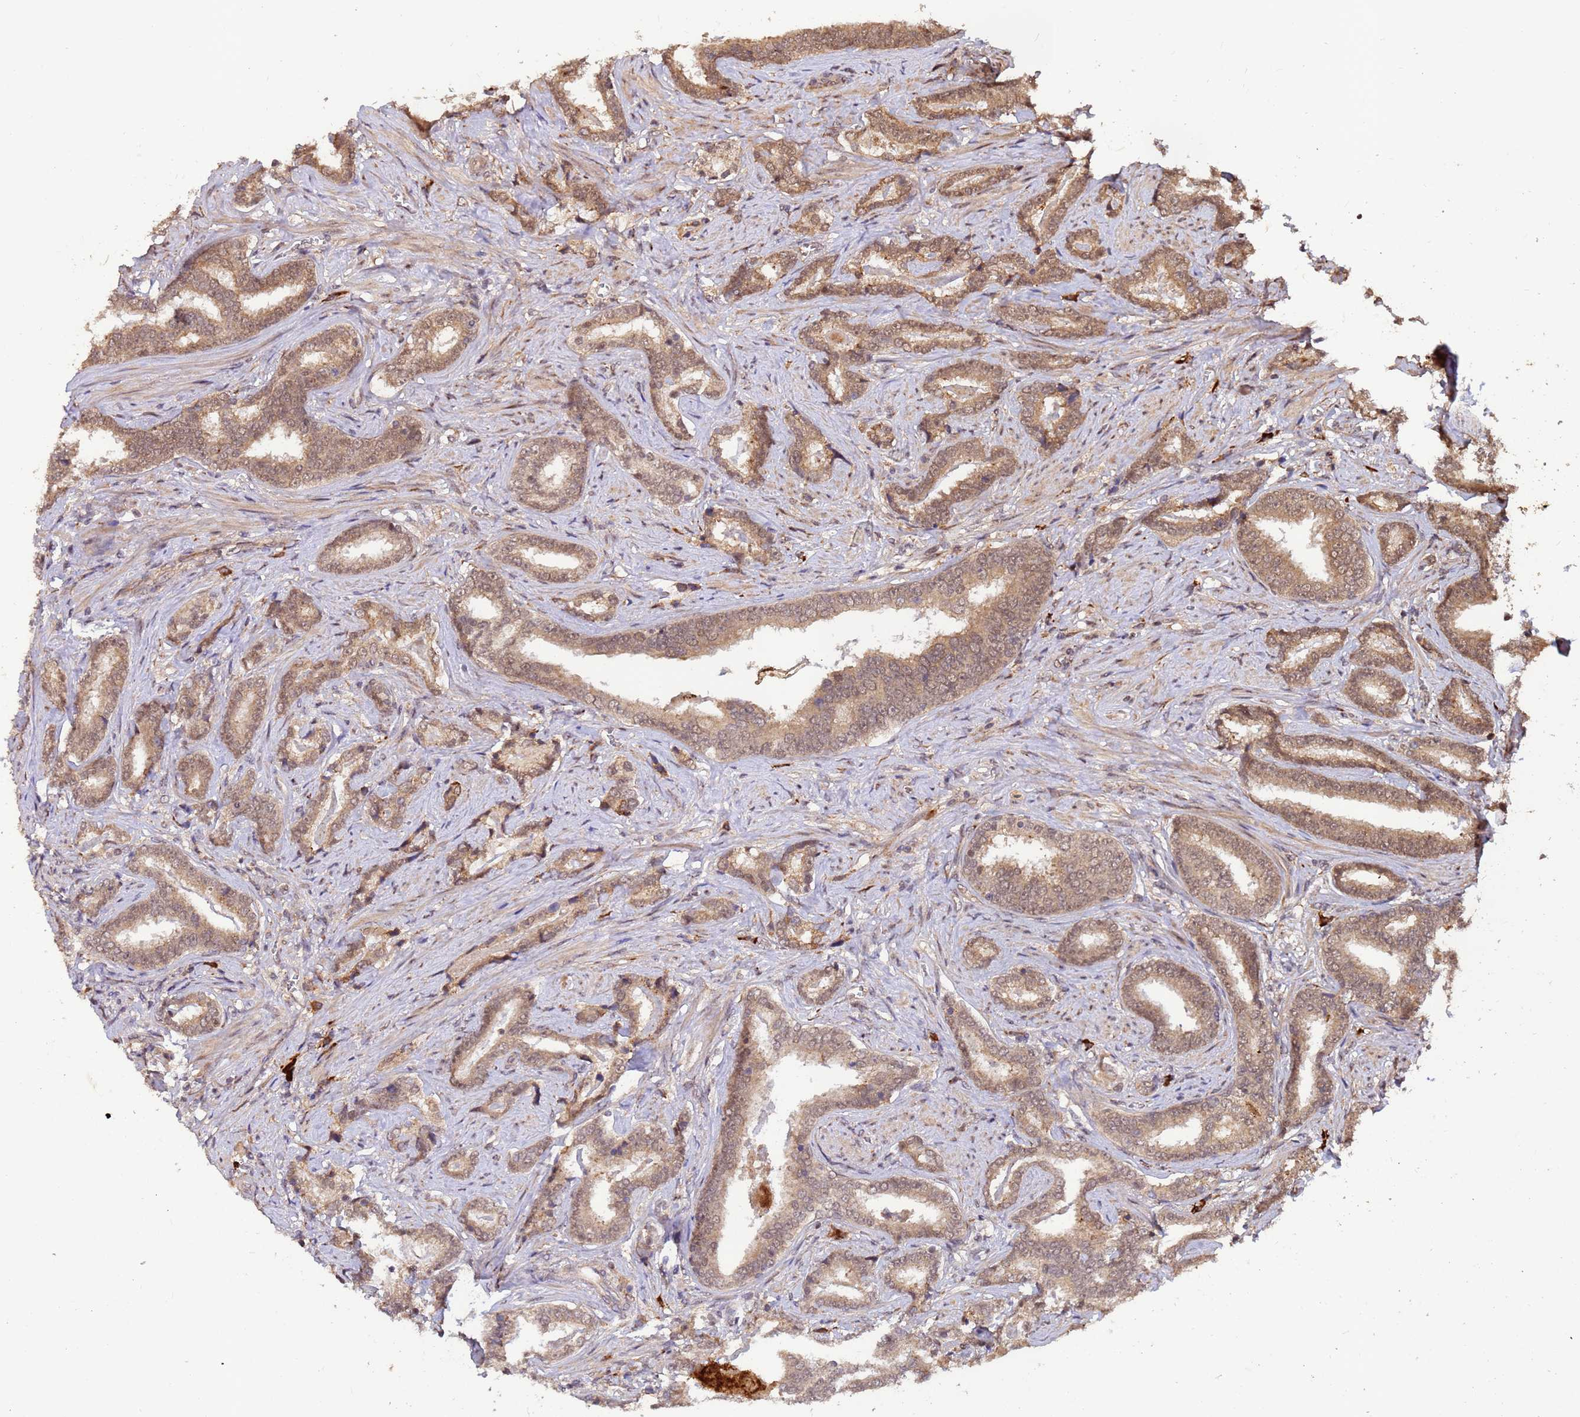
{"staining": {"intensity": "moderate", "quantity": ">75%", "location": "cytoplasmic/membranous,nuclear"}, "tissue": "prostate cancer", "cell_type": "Tumor cells", "image_type": "cancer", "snomed": [{"axis": "morphology", "description": "Adenocarcinoma, High grade"}, {"axis": "topography", "description": "Prostate"}], "caption": "Brown immunohistochemical staining in human adenocarcinoma (high-grade) (prostate) exhibits moderate cytoplasmic/membranous and nuclear staining in about >75% of tumor cells. The protein is shown in brown color, while the nuclei are stained blue.", "gene": "ZNF619", "patient": {"sex": "male", "age": 67}}